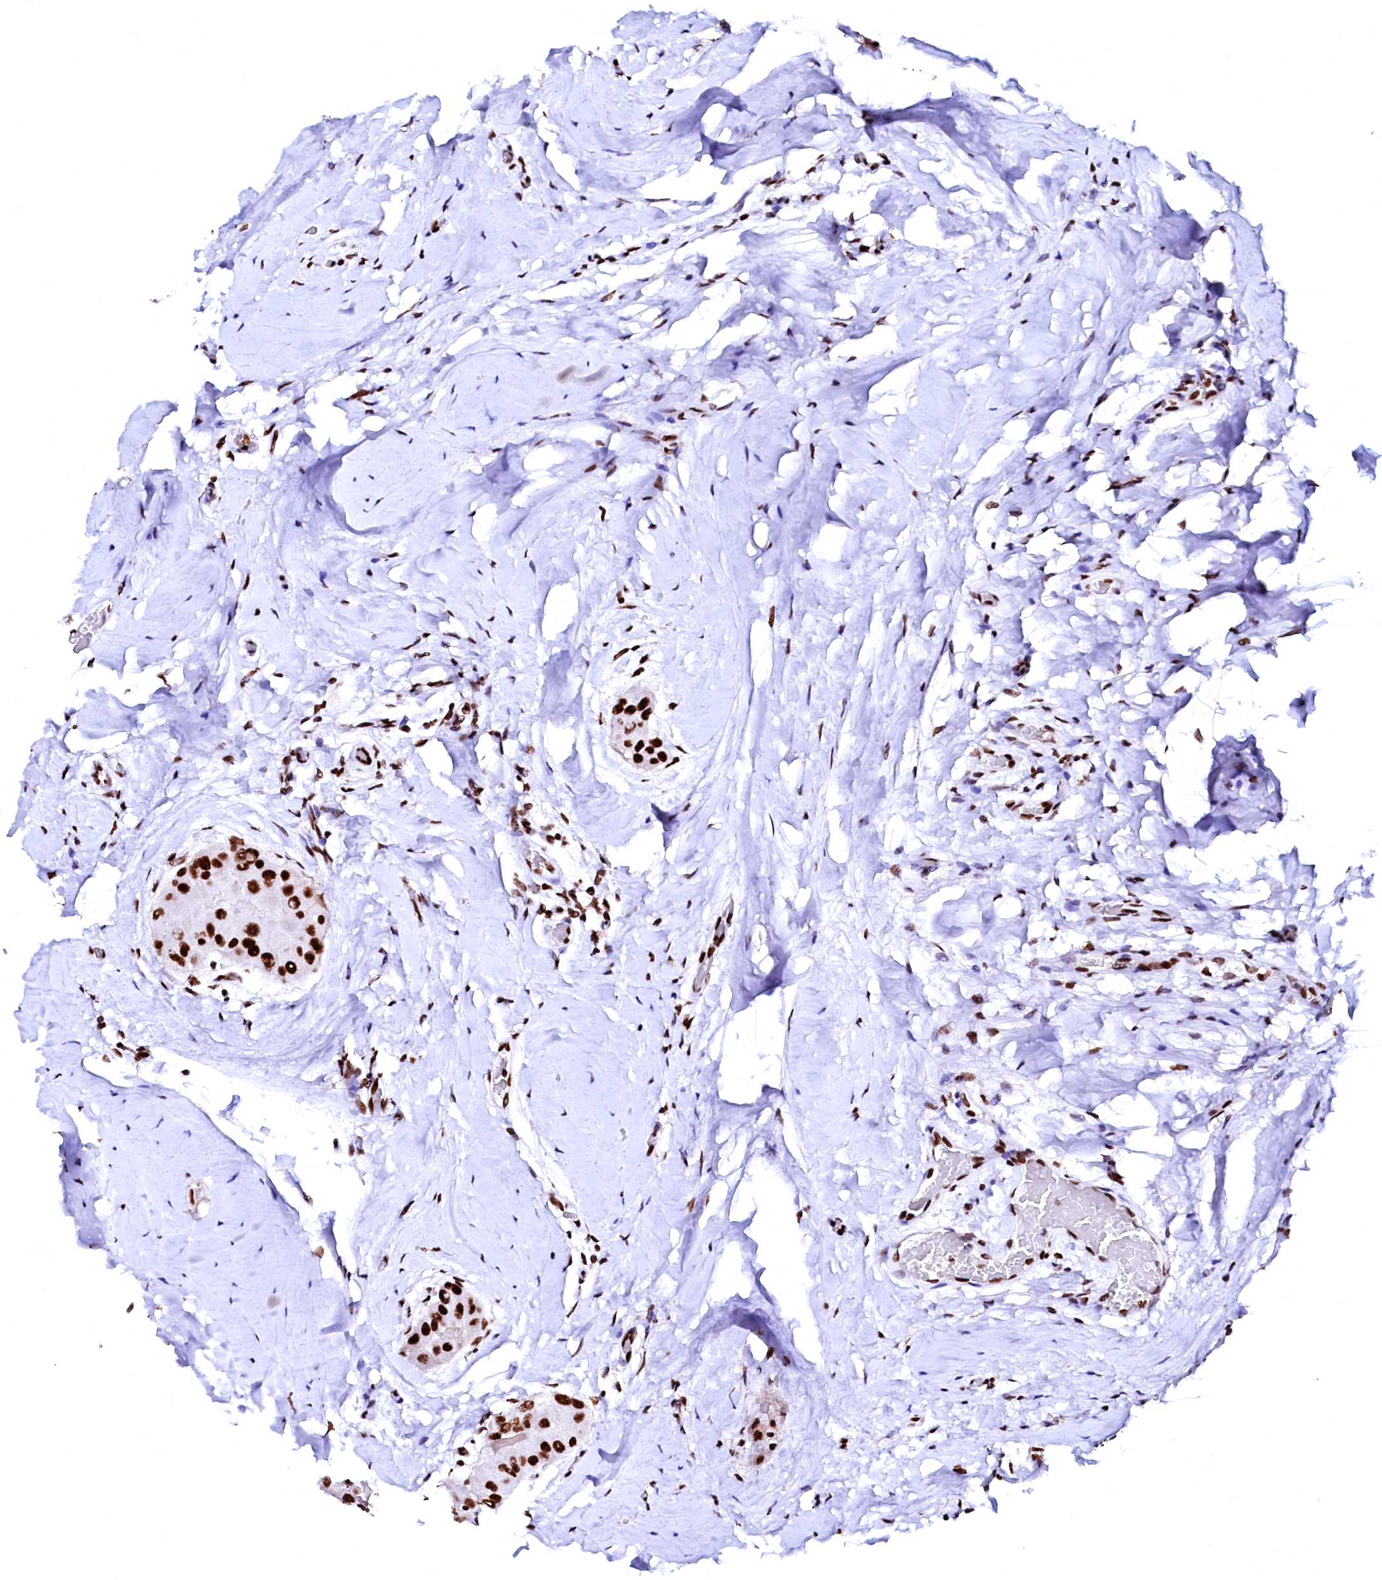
{"staining": {"intensity": "strong", "quantity": ">75%", "location": "nuclear"}, "tissue": "thyroid cancer", "cell_type": "Tumor cells", "image_type": "cancer", "snomed": [{"axis": "morphology", "description": "Papillary adenocarcinoma, NOS"}, {"axis": "topography", "description": "Thyroid gland"}], "caption": "Protein staining by immunohistochemistry demonstrates strong nuclear positivity in approximately >75% of tumor cells in thyroid papillary adenocarcinoma. Nuclei are stained in blue.", "gene": "CPSF6", "patient": {"sex": "male", "age": 33}}